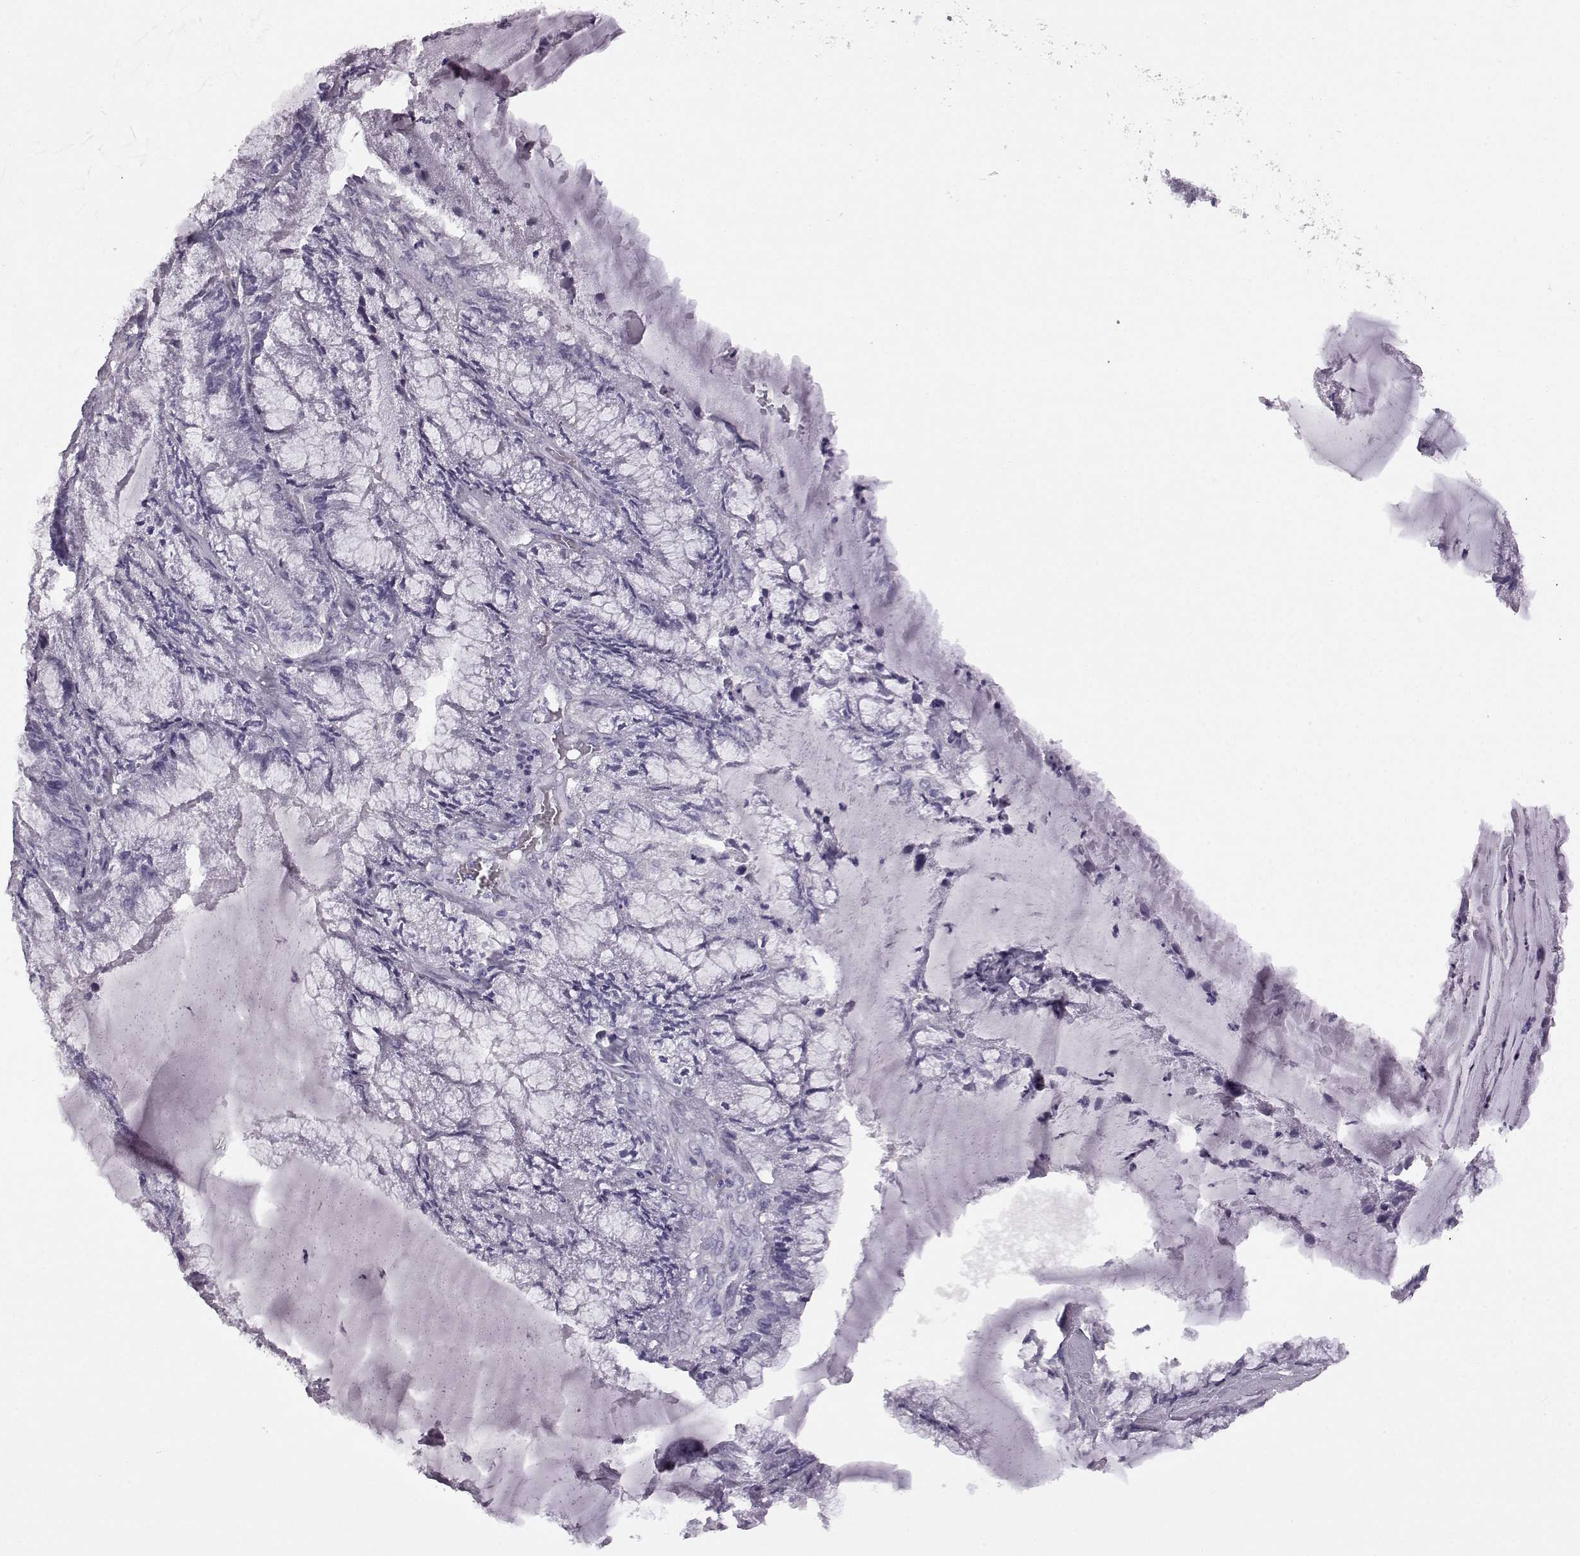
{"staining": {"intensity": "negative", "quantity": "none", "location": "none"}, "tissue": "endometrial cancer", "cell_type": "Tumor cells", "image_type": "cancer", "snomed": [{"axis": "morphology", "description": "Carcinoma, NOS"}, {"axis": "topography", "description": "Endometrium"}], "caption": "A high-resolution photomicrograph shows IHC staining of endometrial carcinoma, which displays no significant positivity in tumor cells.", "gene": "AIPL1", "patient": {"sex": "female", "age": 62}}